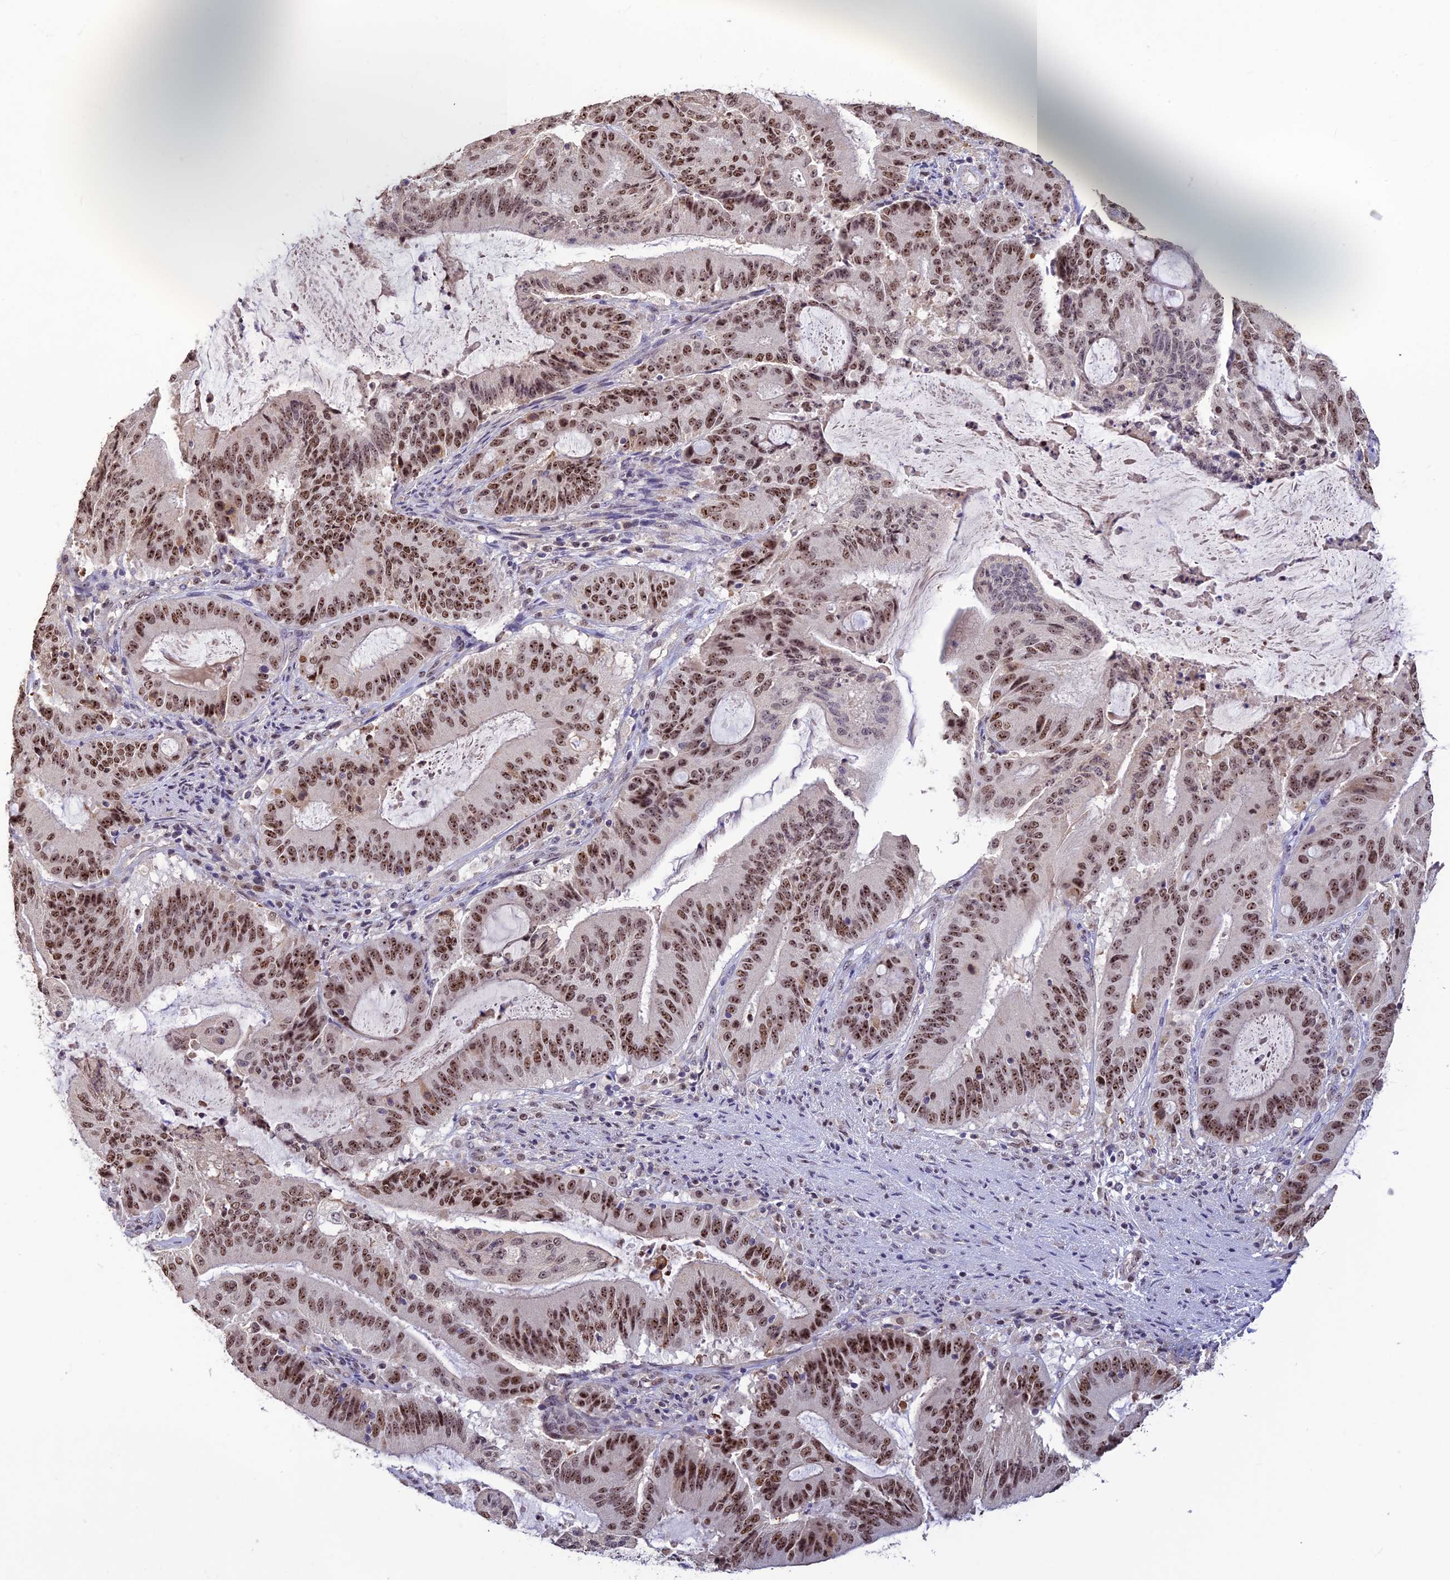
{"staining": {"intensity": "strong", "quantity": ">75%", "location": "nuclear"}, "tissue": "liver cancer", "cell_type": "Tumor cells", "image_type": "cancer", "snomed": [{"axis": "morphology", "description": "Normal tissue, NOS"}, {"axis": "morphology", "description": "Cholangiocarcinoma"}, {"axis": "topography", "description": "Liver"}, {"axis": "topography", "description": "Peripheral nerve tissue"}], "caption": "Immunohistochemical staining of human liver cancer (cholangiocarcinoma) reveals high levels of strong nuclear expression in about >75% of tumor cells.", "gene": "POLR1G", "patient": {"sex": "female", "age": 73}}